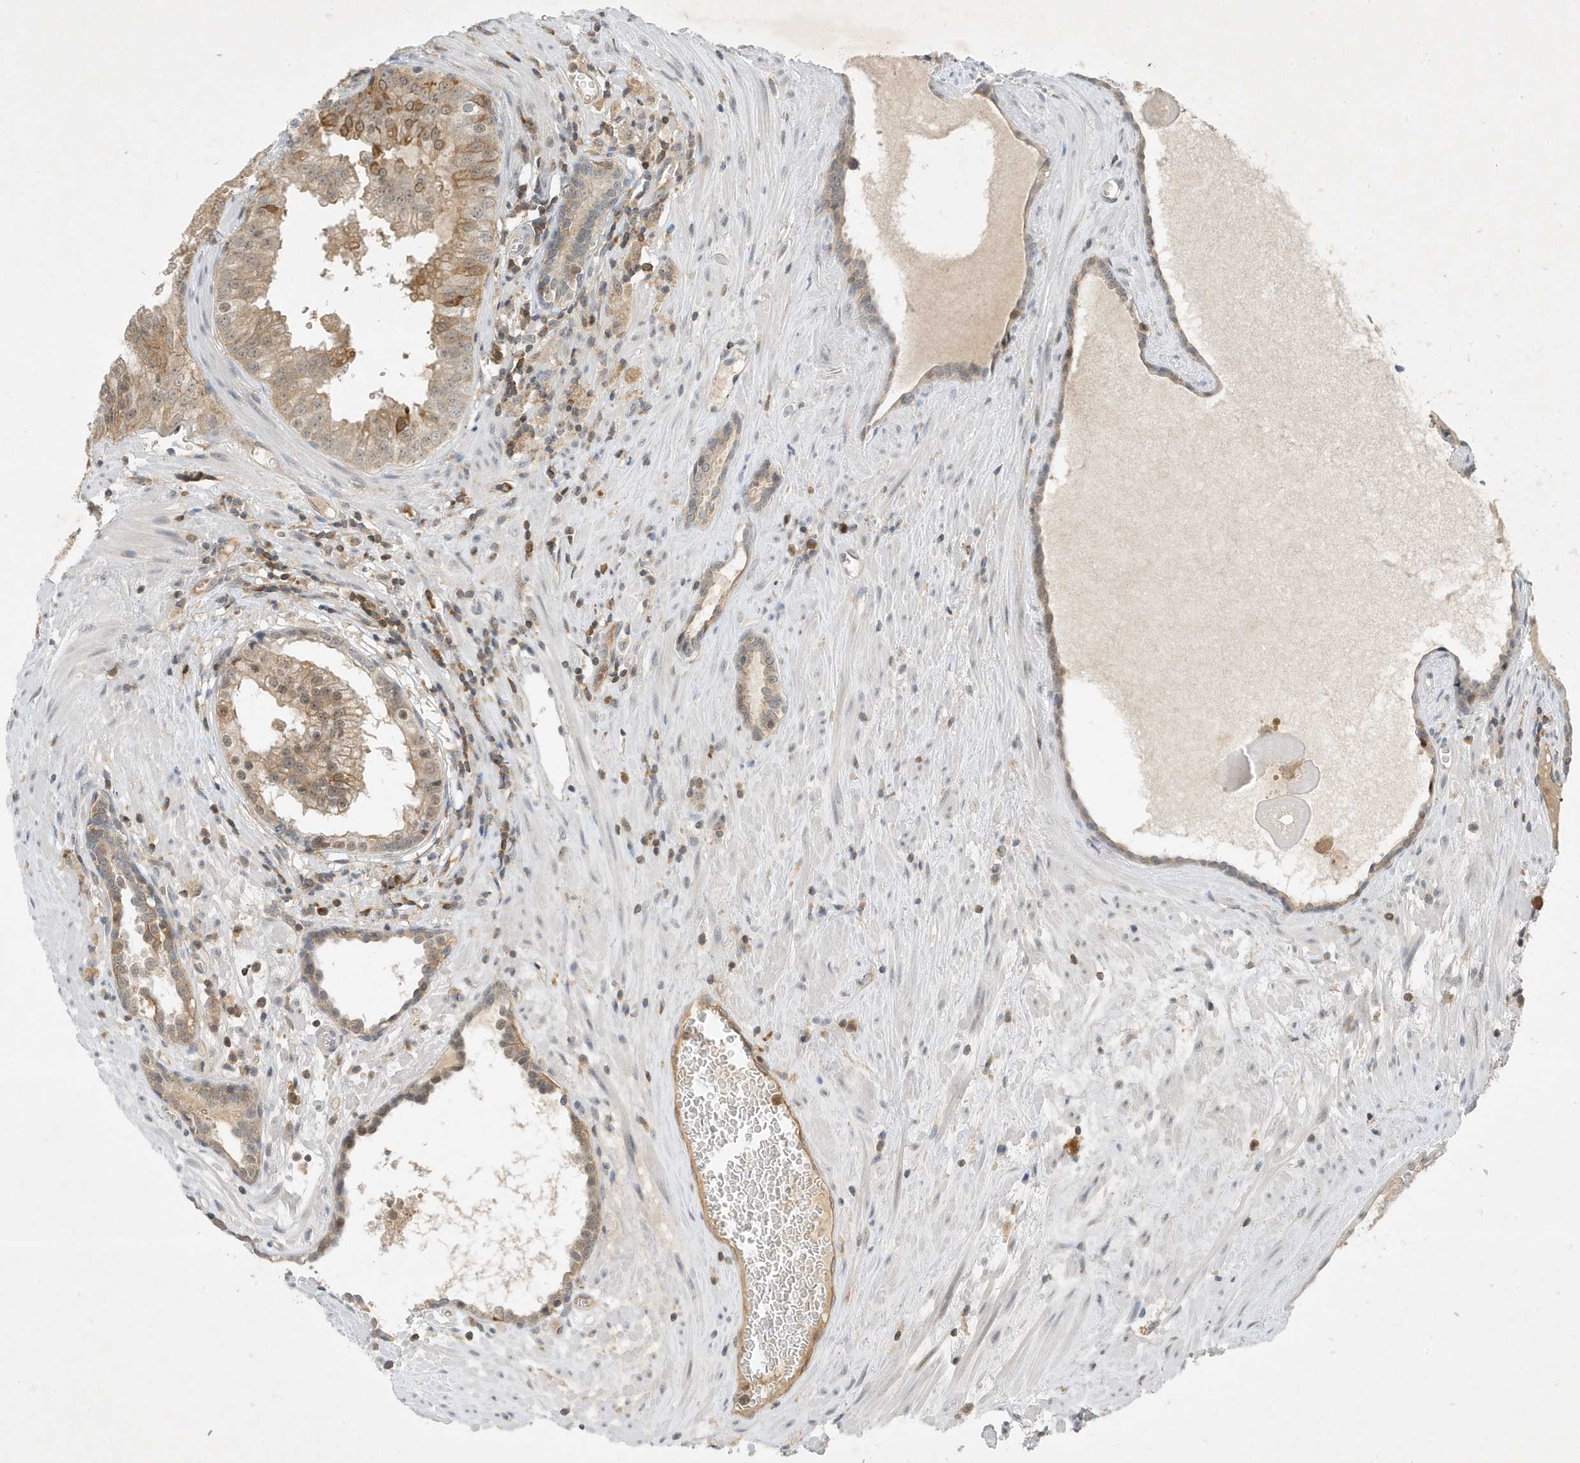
{"staining": {"intensity": "weak", "quantity": "25%-75%", "location": "cytoplasmic/membranous,nuclear"}, "tissue": "prostate cancer", "cell_type": "Tumor cells", "image_type": "cancer", "snomed": [{"axis": "morphology", "description": "Adenocarcinoma, High grade"}, {"axis": "topography", "description": "Prostate"}], "caption": "High-magnification brightfield microscopy of adenocarcinoma (high-grade) (prostate) stained with DAB (brown) and counterstained with hematoxylin (blue). tumor cells exhibit weak cytoplasmic/membranous and nuclear positivity is appreciated in about25%-75% of cells.", "gene": "MAST3", "patient": {"sex": "male", "age": 68}}